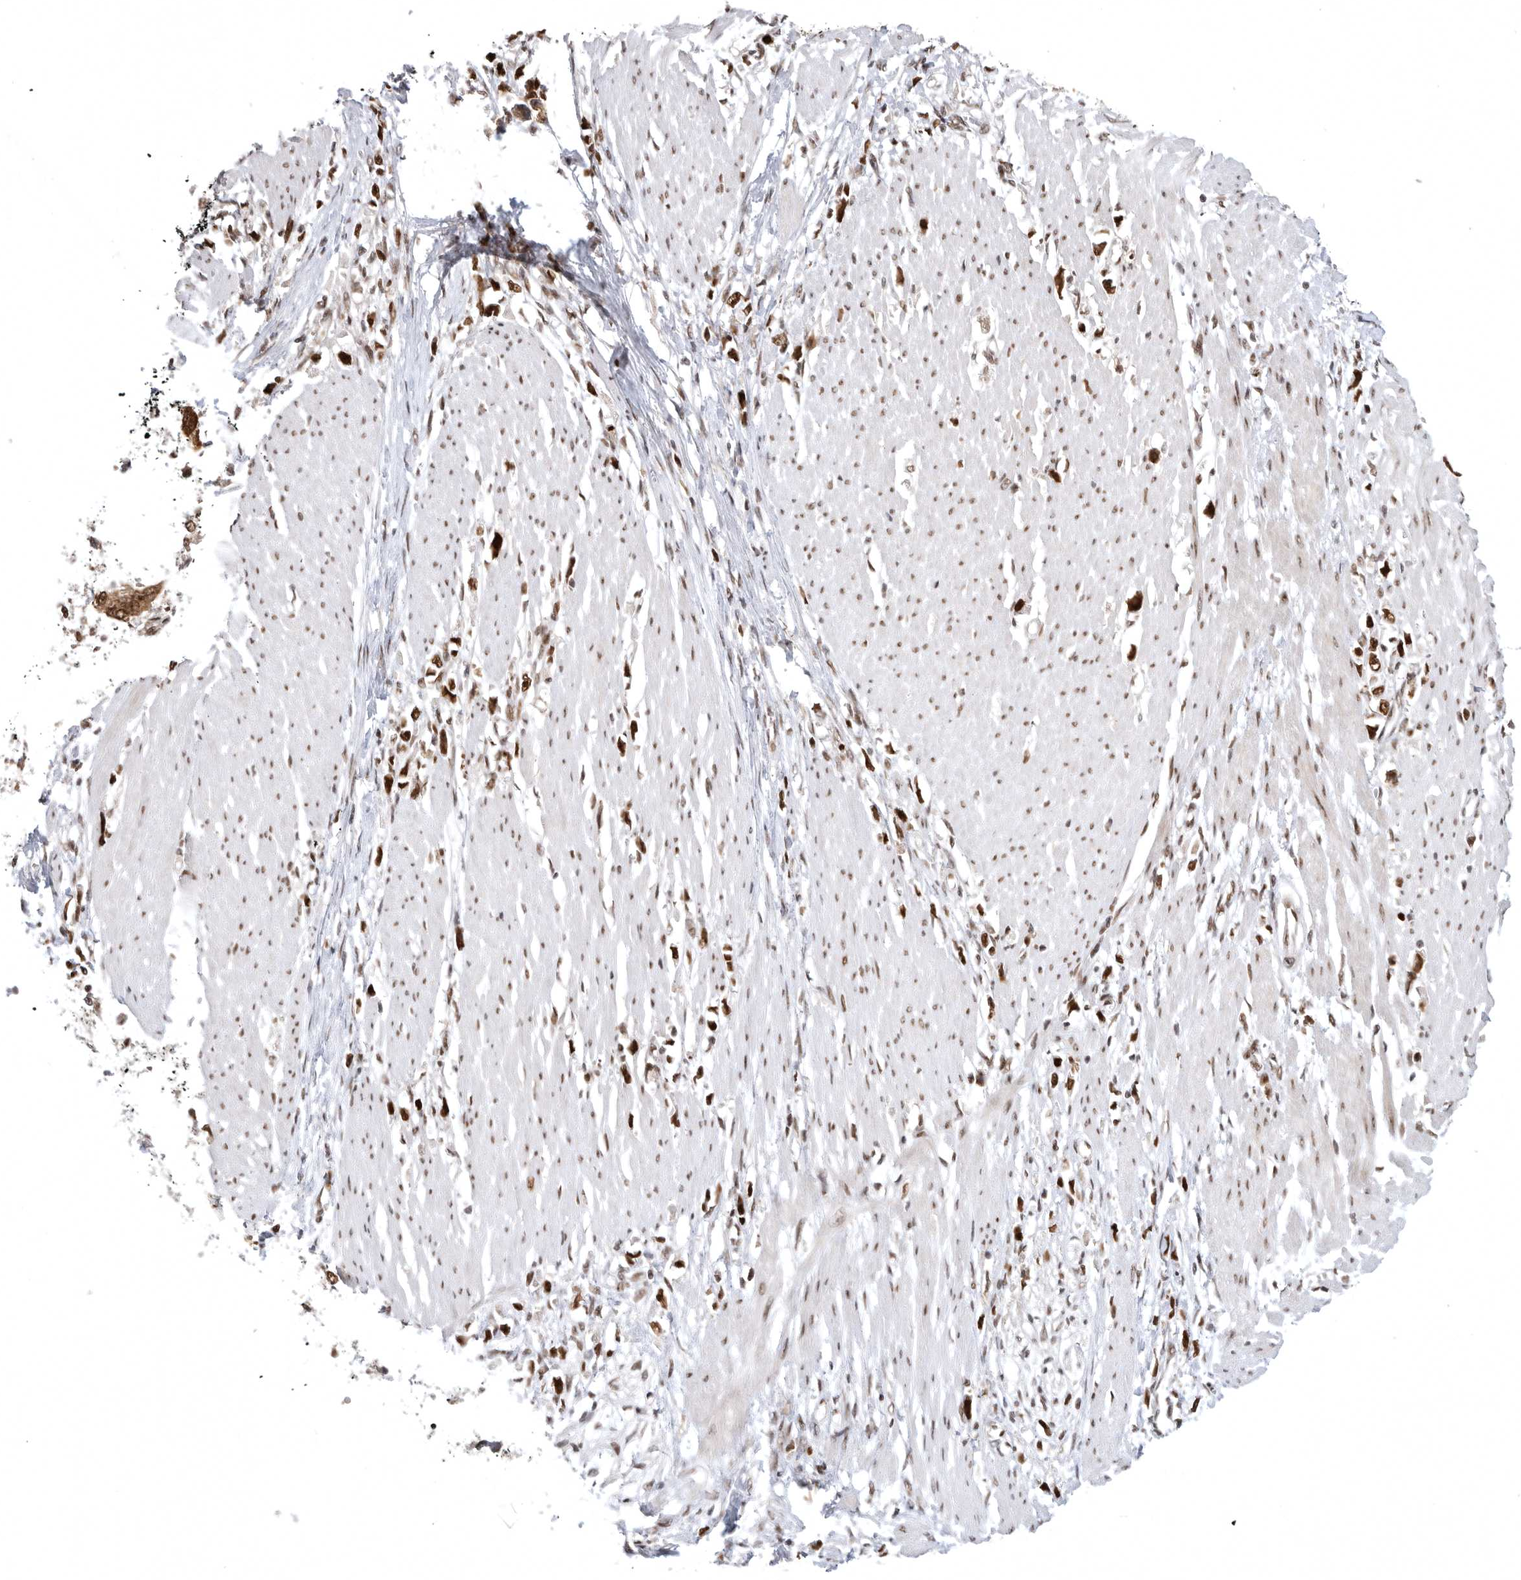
{"staining": {"intensity": "strong", "quantity": ">75%", "location": "nuclear"}, "tissue": "stomach cancer", "cell_type": "Tumor cells", "image_type": "cancer", "snomed": [{"axis": "morphology", "description": "Adenocarcinoma, NOS"}, {"axis": "topography", "description": "Stomach"}], "caption": "Tumor cells reveal strong nuclear staining in about >75% of cells in stomach adenocarcinoma.", "gene": "ZNF830", "patient": {"sex": "female", "age": 59}}